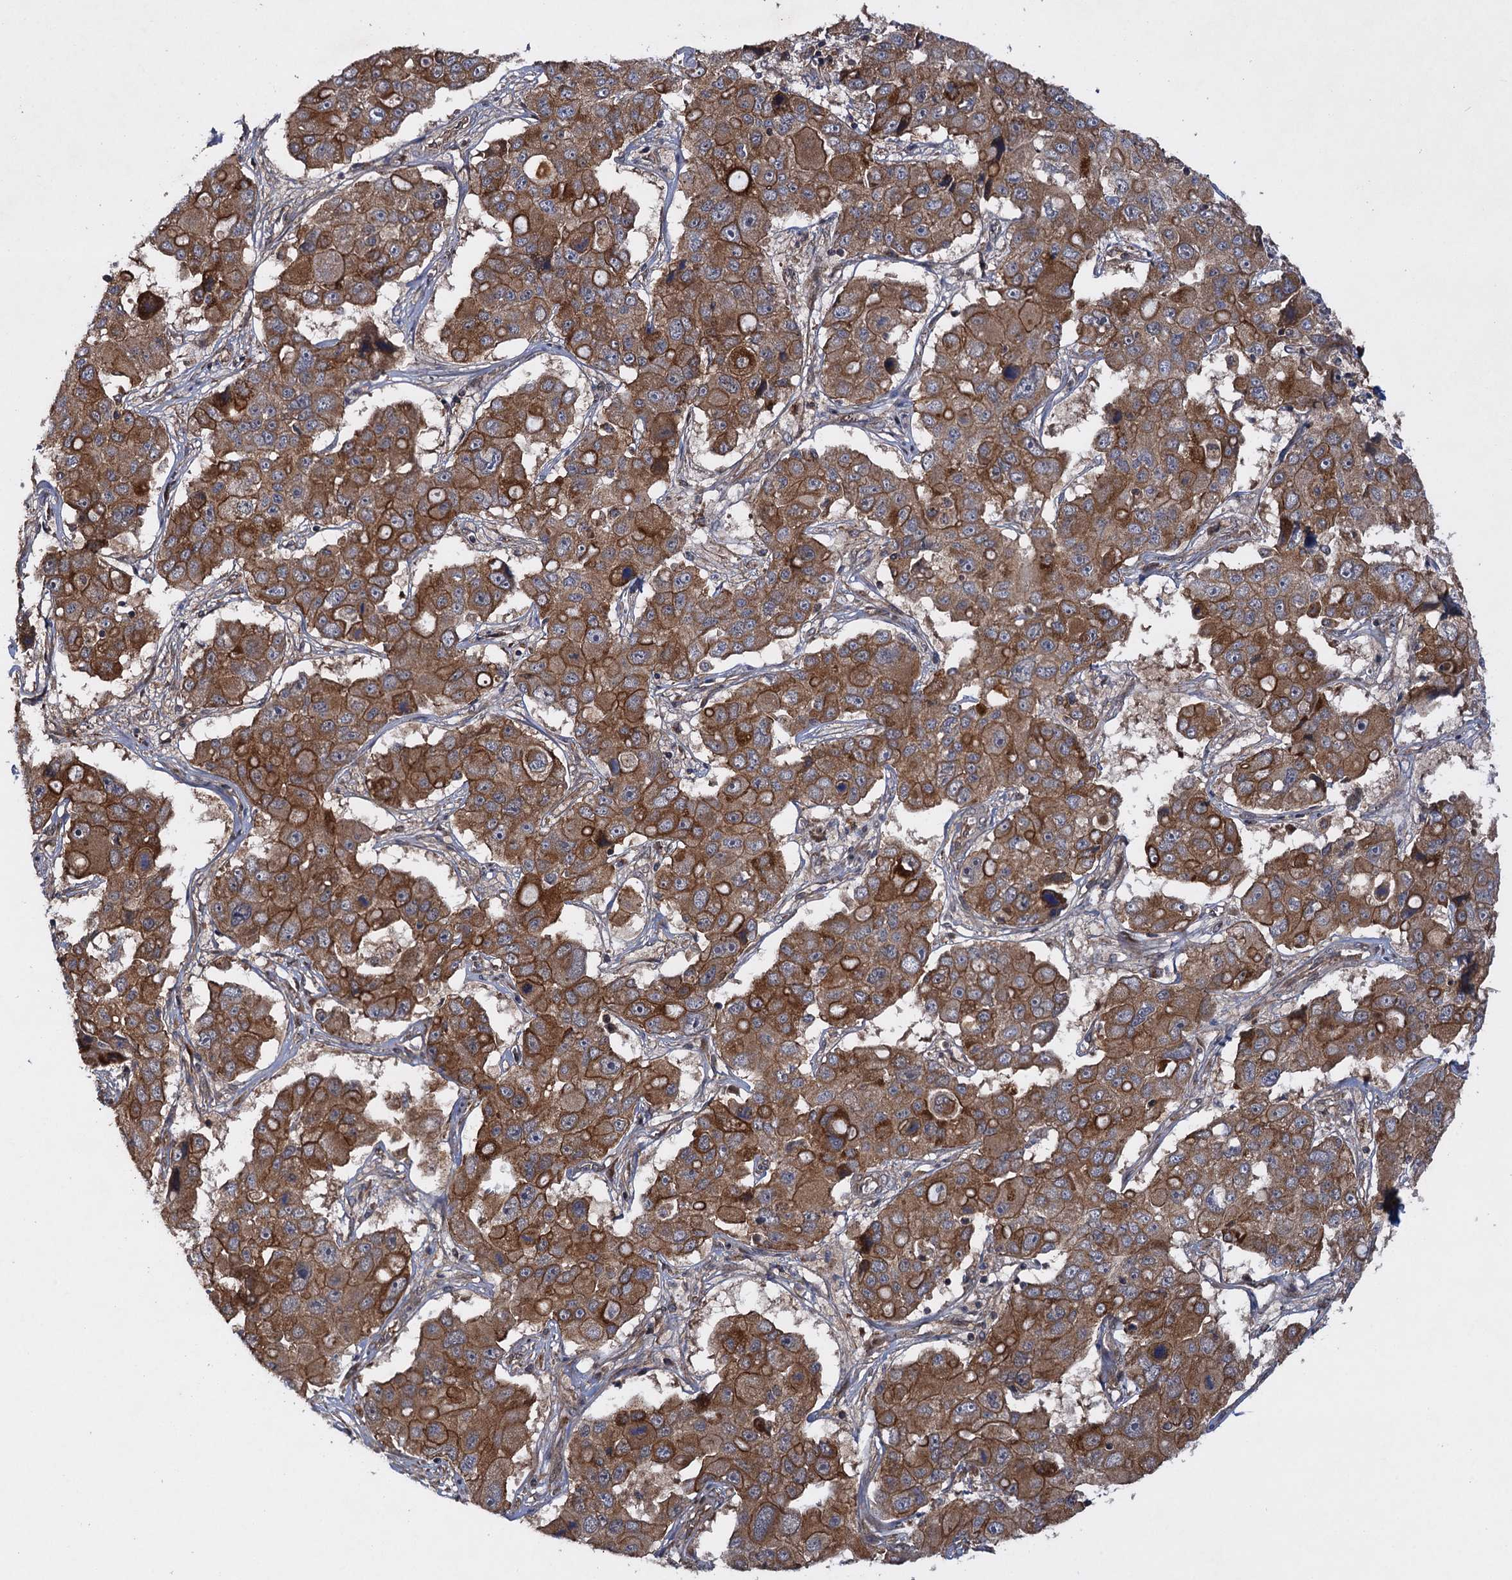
{"staining": {"intensity": "strong", "quantity": ">75%", "location": "cytoplasmic/membranous"}, "tissue": "liver cancer", "cell_type": "Tumor cells", "image_type": "cancer", "snomed": [{"axis": "morphology", "description": "Cholangiocarcinoma"}, {"axis": "topography", "description": "Liver"}], "caption": "This micrograph reveals liver cholangiocarcinoma stained with immunohistochemistry to label a protein in brown. The cytoplasmic/membranous of tumor cells show strong positivity for the protein. Nuclei are counter-stained blue.", "gene": "HAUS1", "patient": {"sex": "male", "age": 67}}